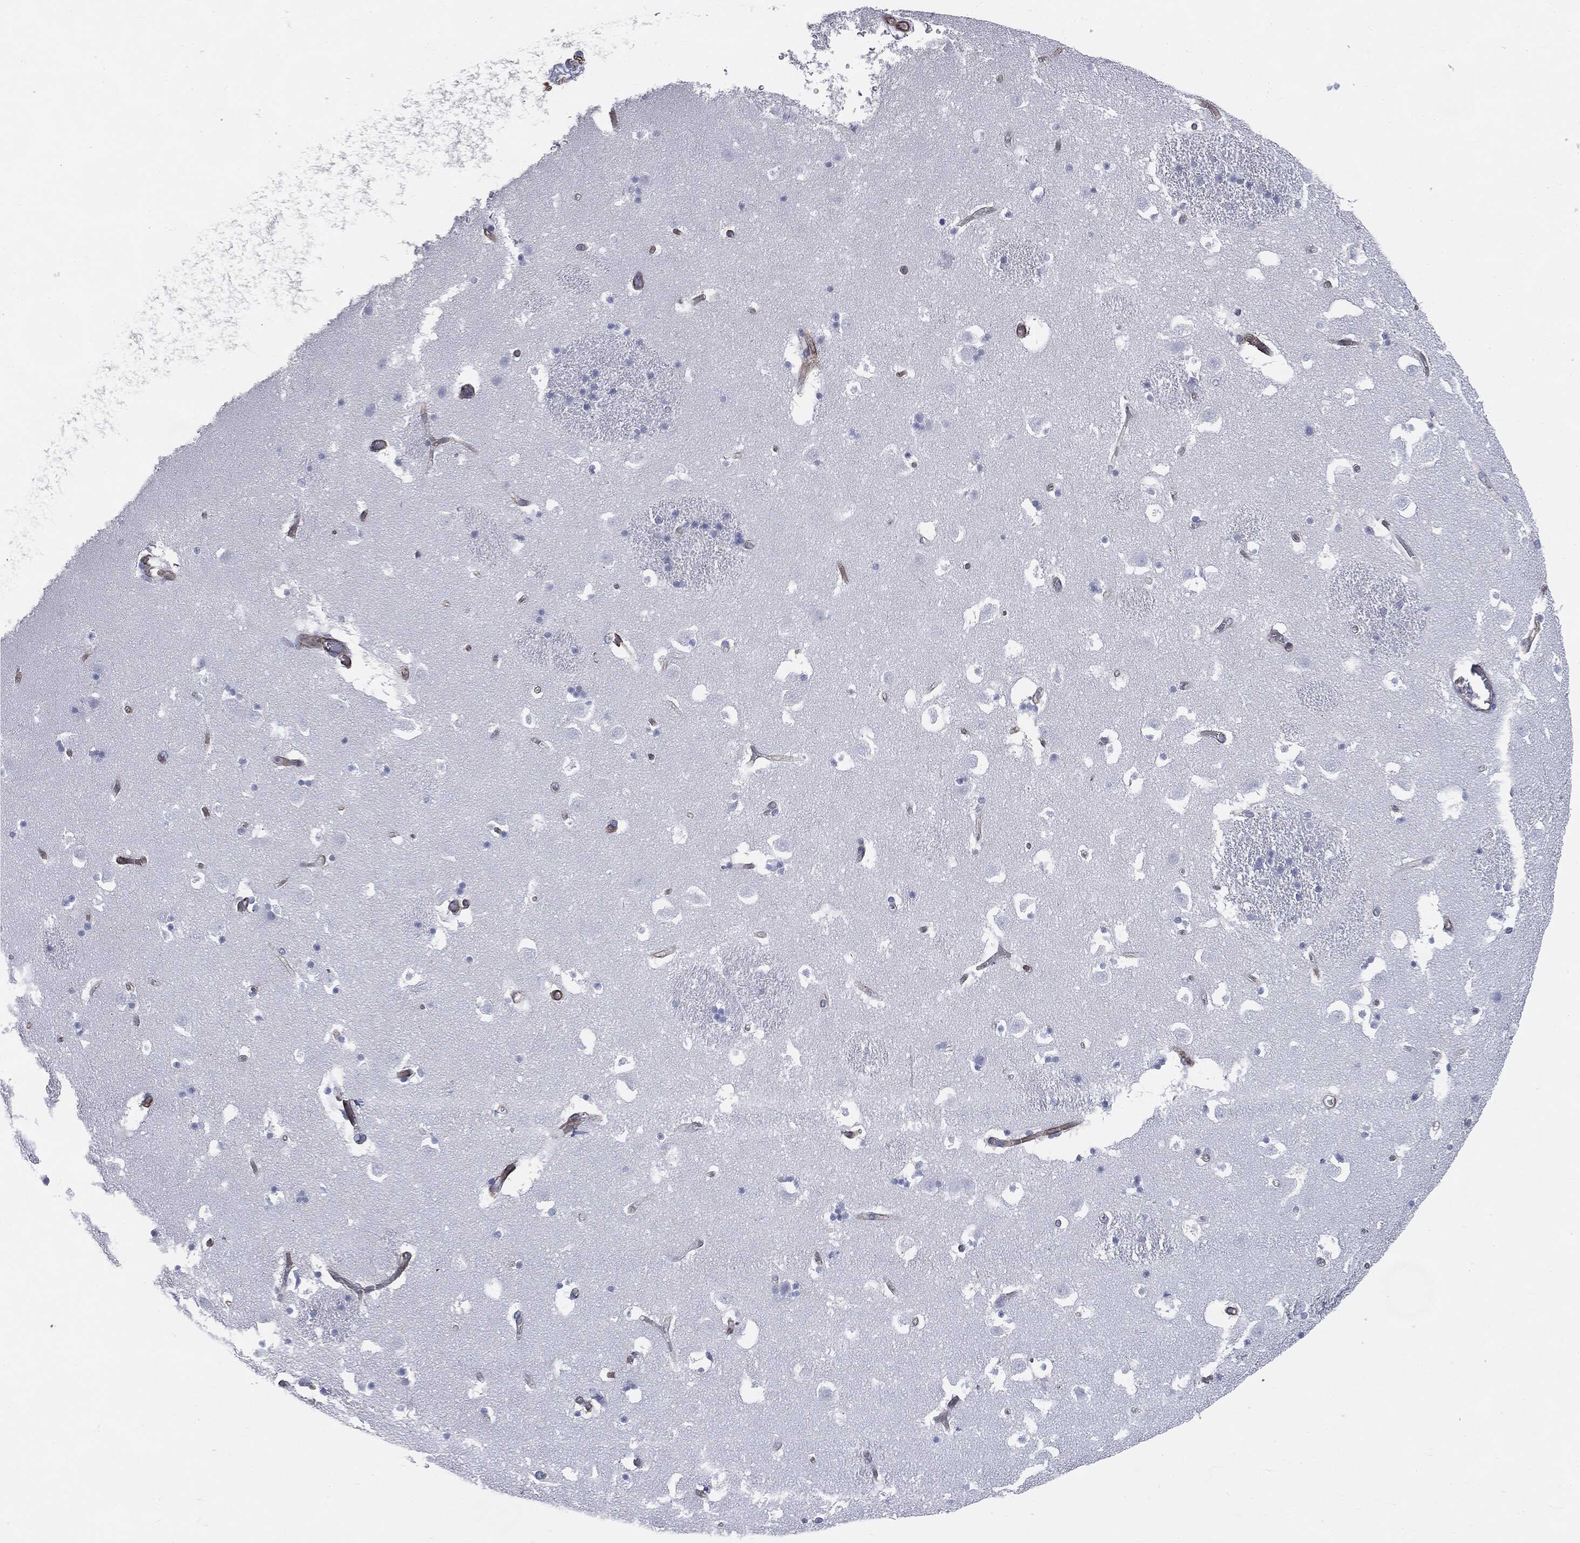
{"staining": {"intensity": "negative", "quantity": "none", "location": "none"}, "tissue": "caudate", "cell_type": "Glial cells", "image_type": "normal", "snomed": [{"axis": "morphology", "description": "Normal tissue, NOS"}, {"axis": "topography", "description": "Lateral ventricle wall"}], "caption": "The image shows no significant staining in glial cells of caudate.", "gene": "MUC5AC", "patient": {"sex": "female", "age": 42}}